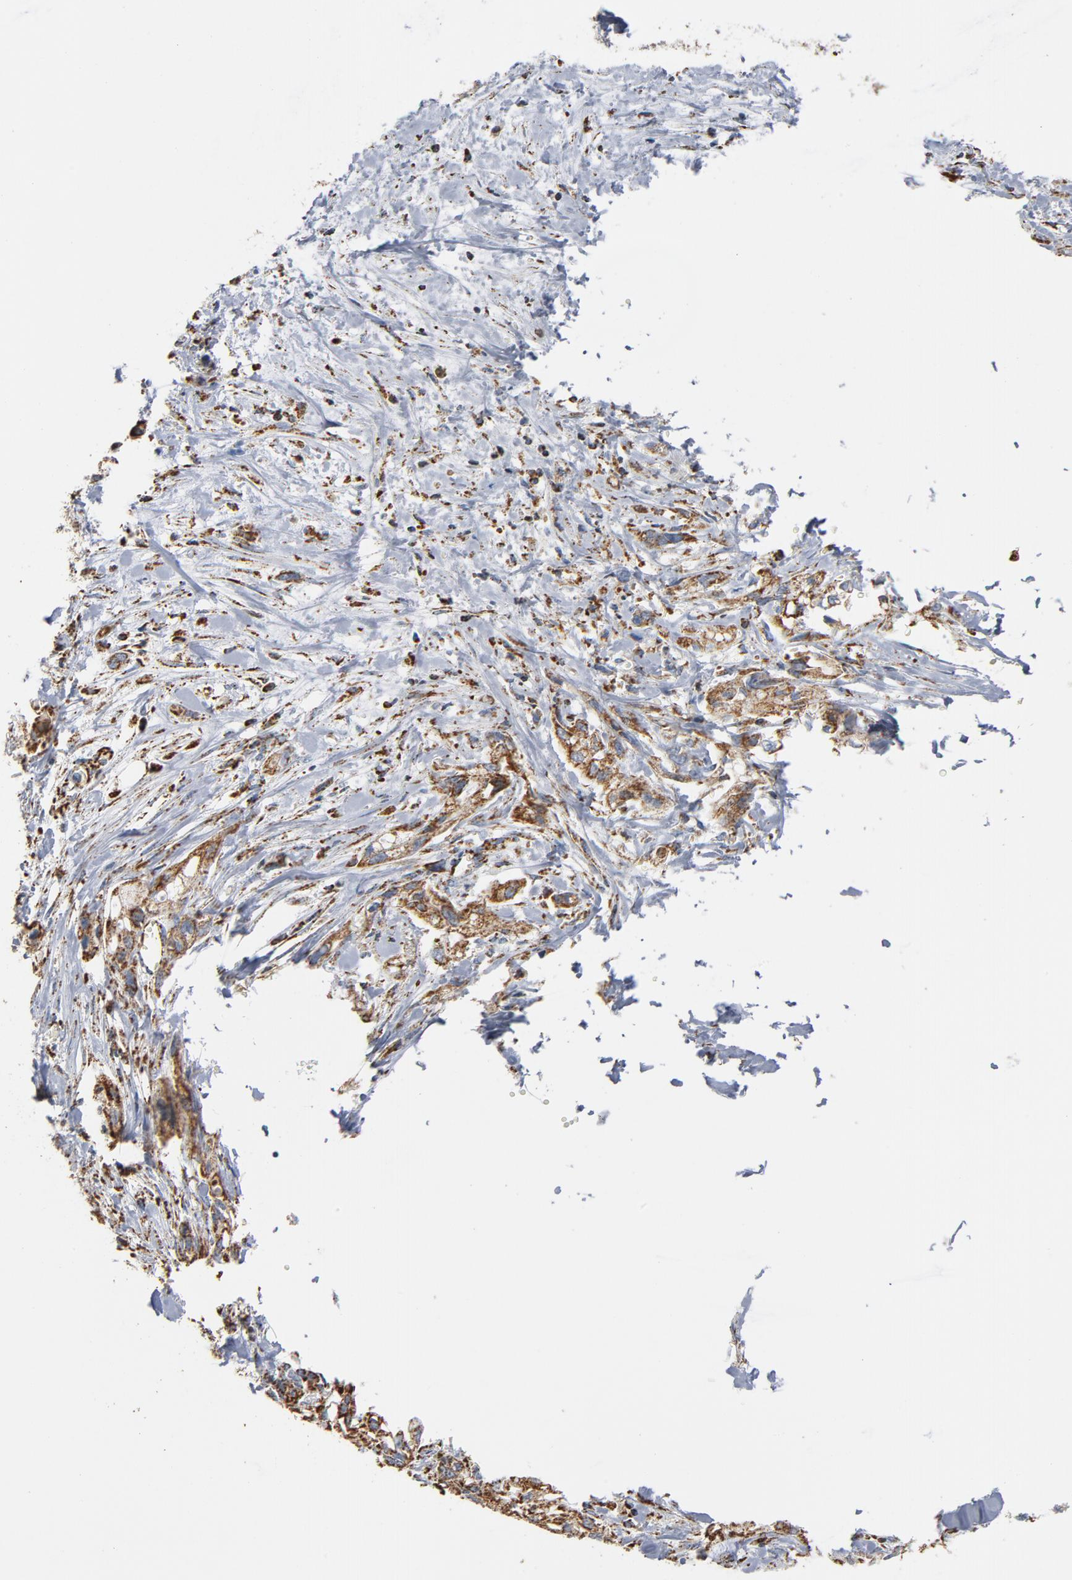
{"staining": {"intensity": "moderate", "quantity": ">75%", "location": "cytoplasmic/membranous"}, "tissue": "pancreatic cancer", "cell_type": "Tumor cells", "image_type": "cancer", "snomed": [{"axis": "morphology", "description": "Normal tissue, NOS"}, {"axis": "topography", "description": "Pancreas"}], "caption": "Immunohistochemistry of pancreatic cancer shows medium levels of moderate cytoplasmic/membranous staining in approximately >75% of tumor cells.", "gene": "NDUFS4", "patient": {"sex": "male", "age": 42}}